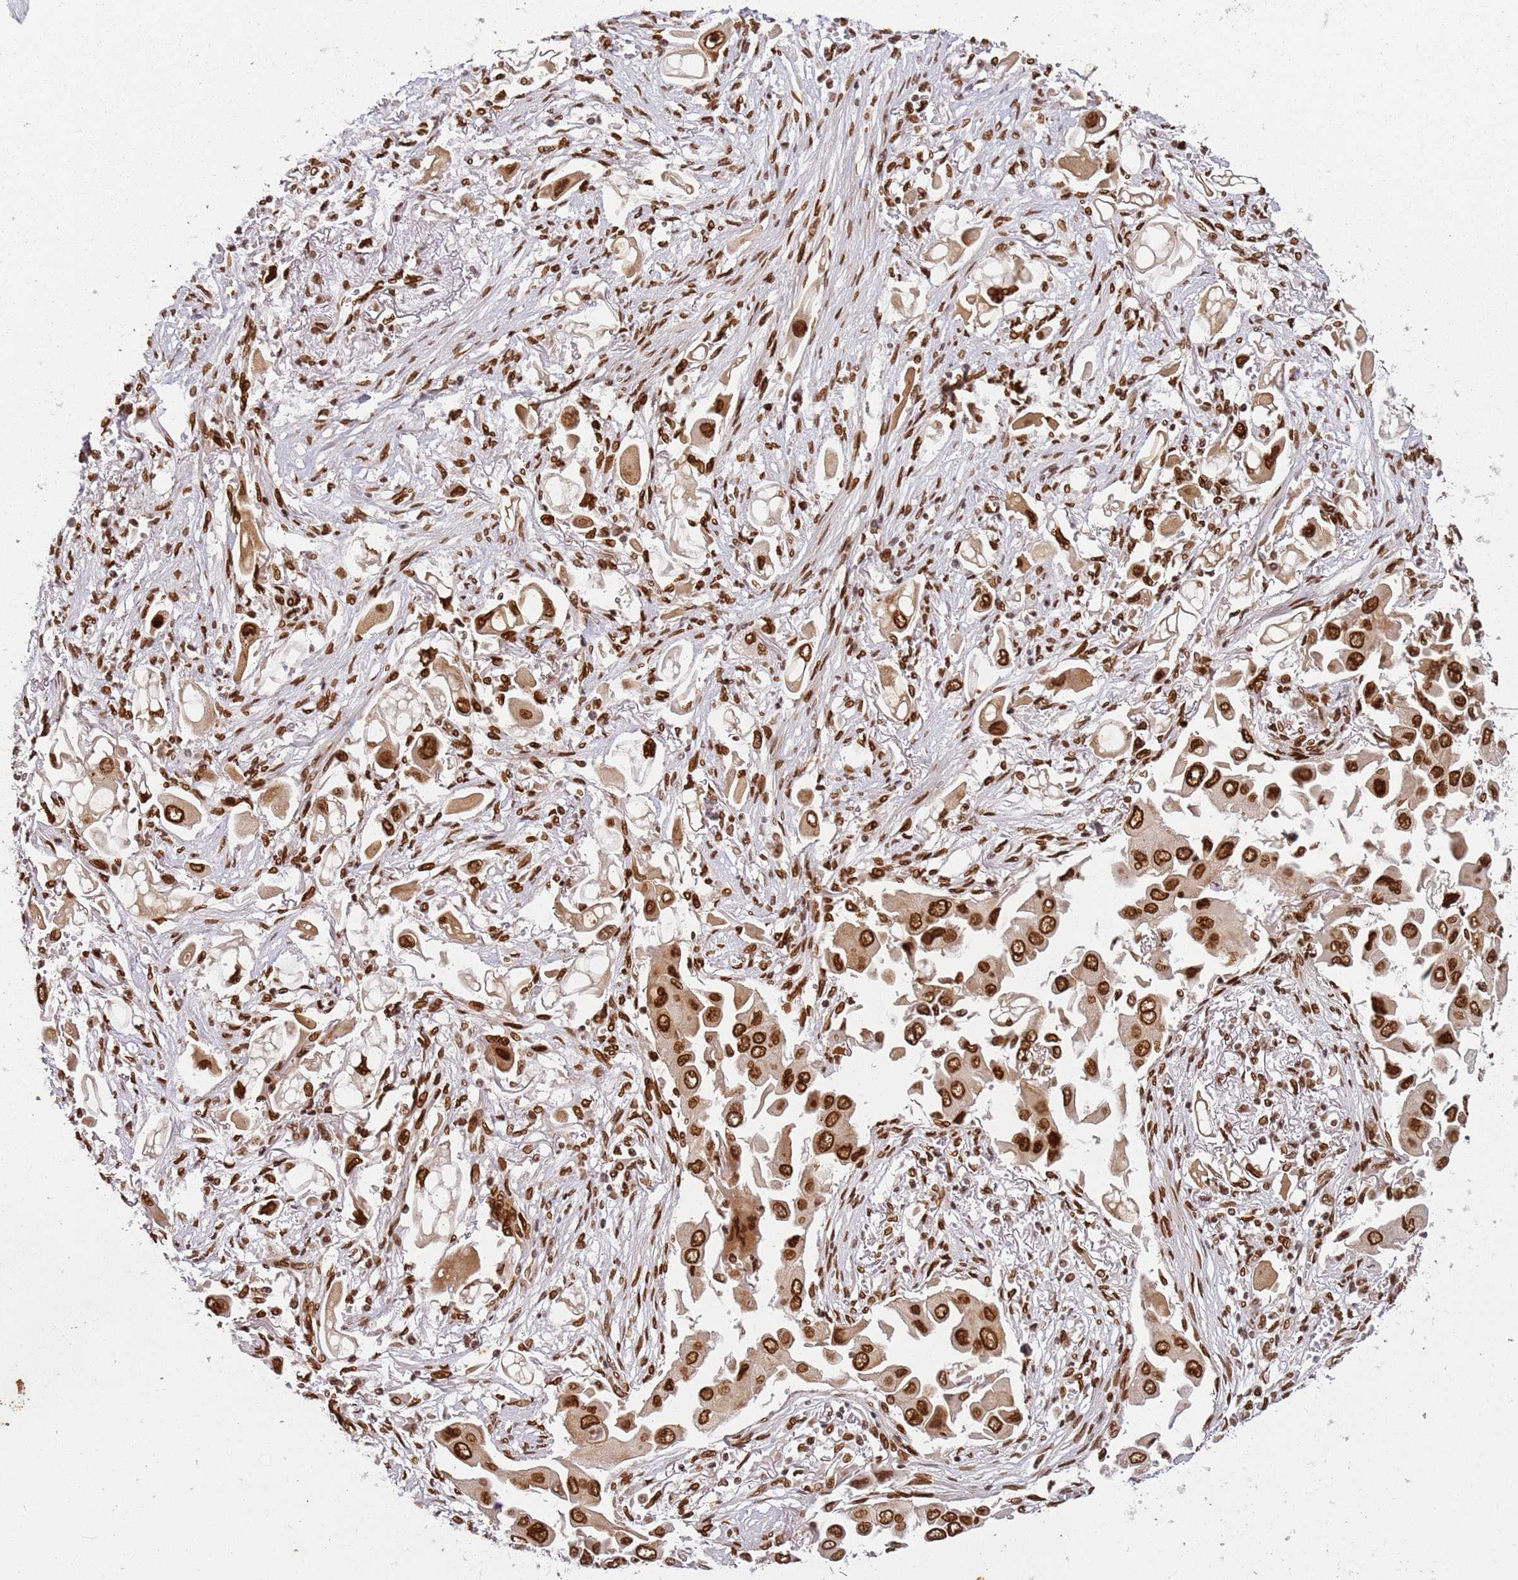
{"staining": {"intensity": "strong", "quantity": ">75%", "location": "nuclear"}, "tissue": "lung cancer", "cell_type": "Tumor cells", "image_type": "cancer", "snomed": [{"axis": "morphology", "description": "Adenocarcinoma, NOS"}, {"axis": "topography", "description": "Lung"}], "caption": "Tumor cells demonstrate high levels of strong nuclear positivity in about >75% of cells in human lung cancer (adenocarcinoma). (IHC, brightfield microscopy, high magnification).", "gene": "TENT4A", "patient": {"sex": "female", "age": 76}}